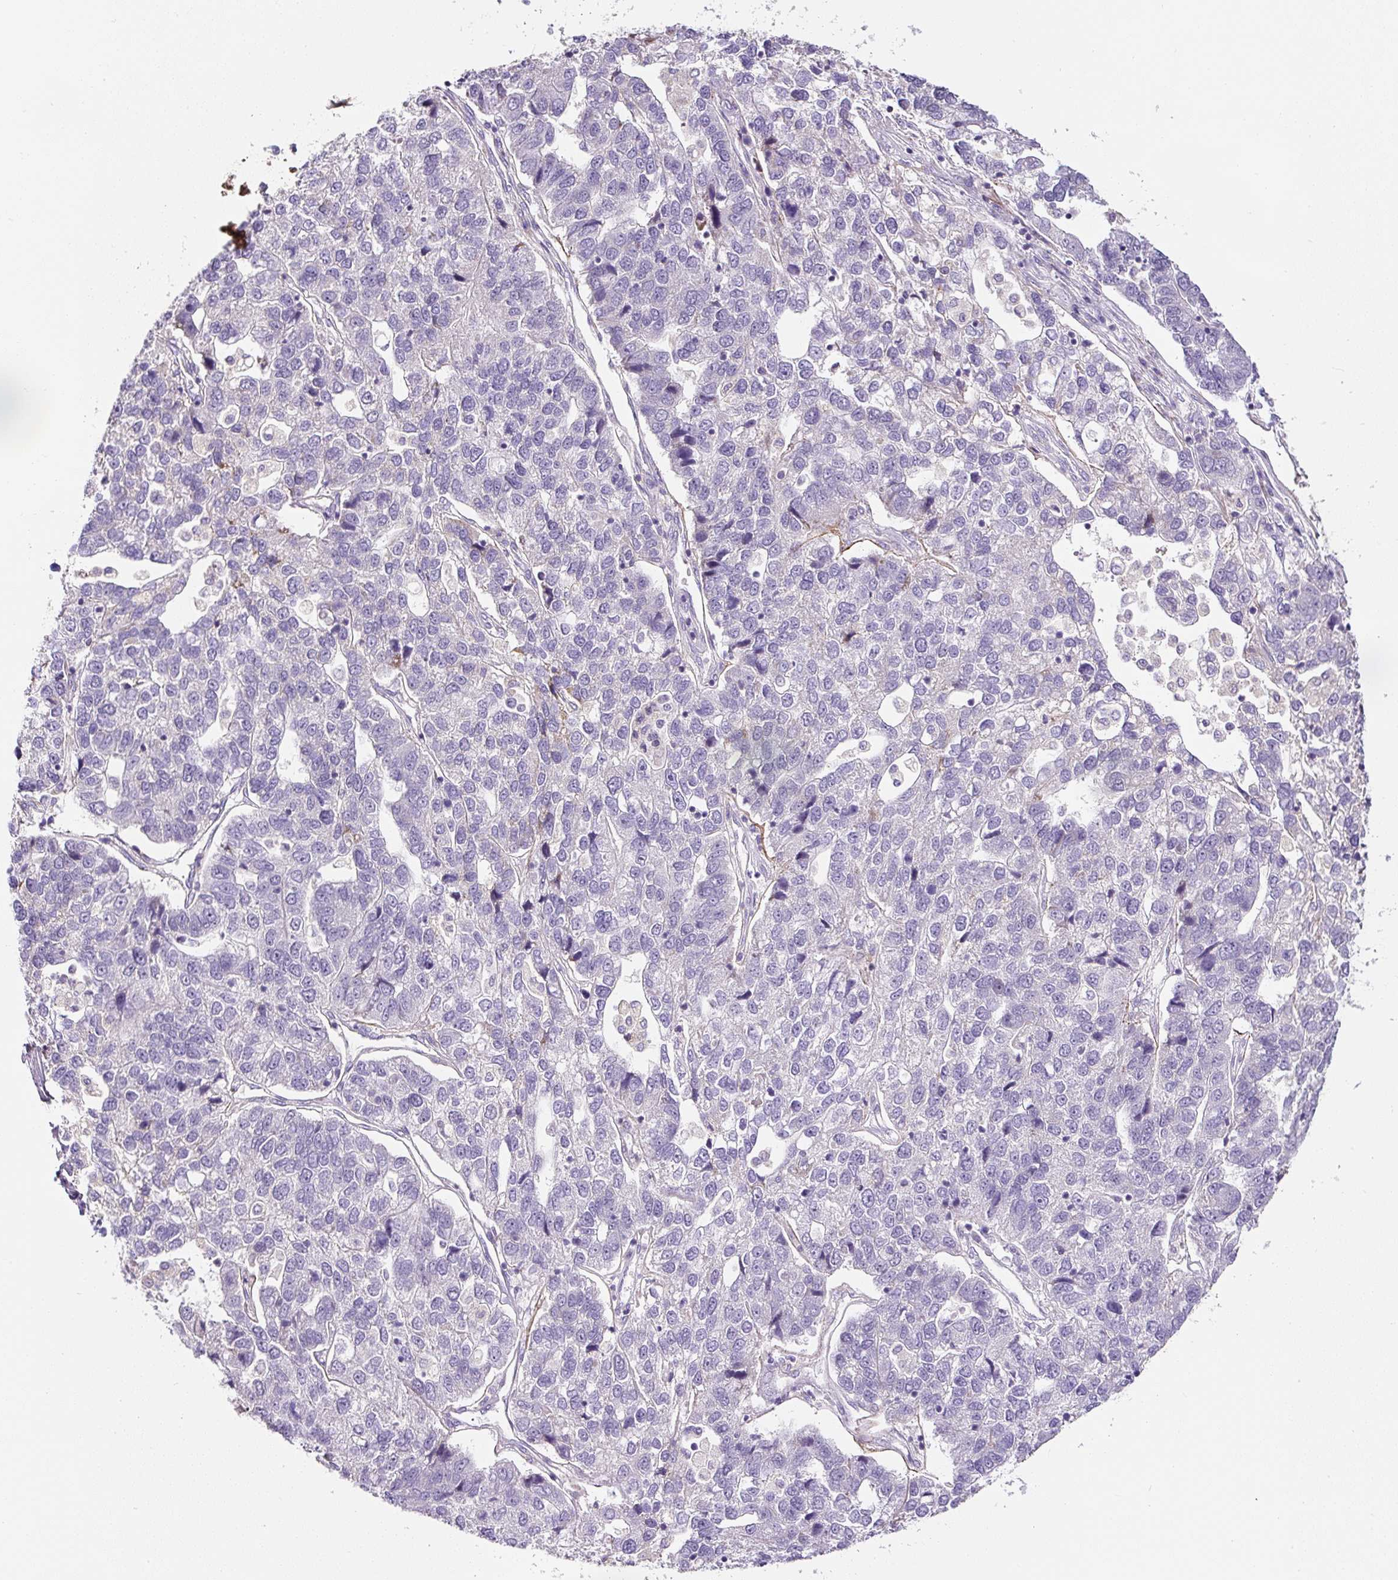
{"staining": {"intensity": "negative", "quantity": "none", "location": "none"}, "tissue": "pancreatic cancer", "cell_type": "Tumor cells", "image_type": "cancer", "snomed": [{"axis": "morphology", "description": "Adenocarcinoma, NOS"}, {"axis": "topography", "description": "Pancreas"}], "caption": "There is no significant staining in tumor cells of pancreatic adenocarcinoma.", "gene": "HPS4", "patient": {"sex": "female", "age": 61}}